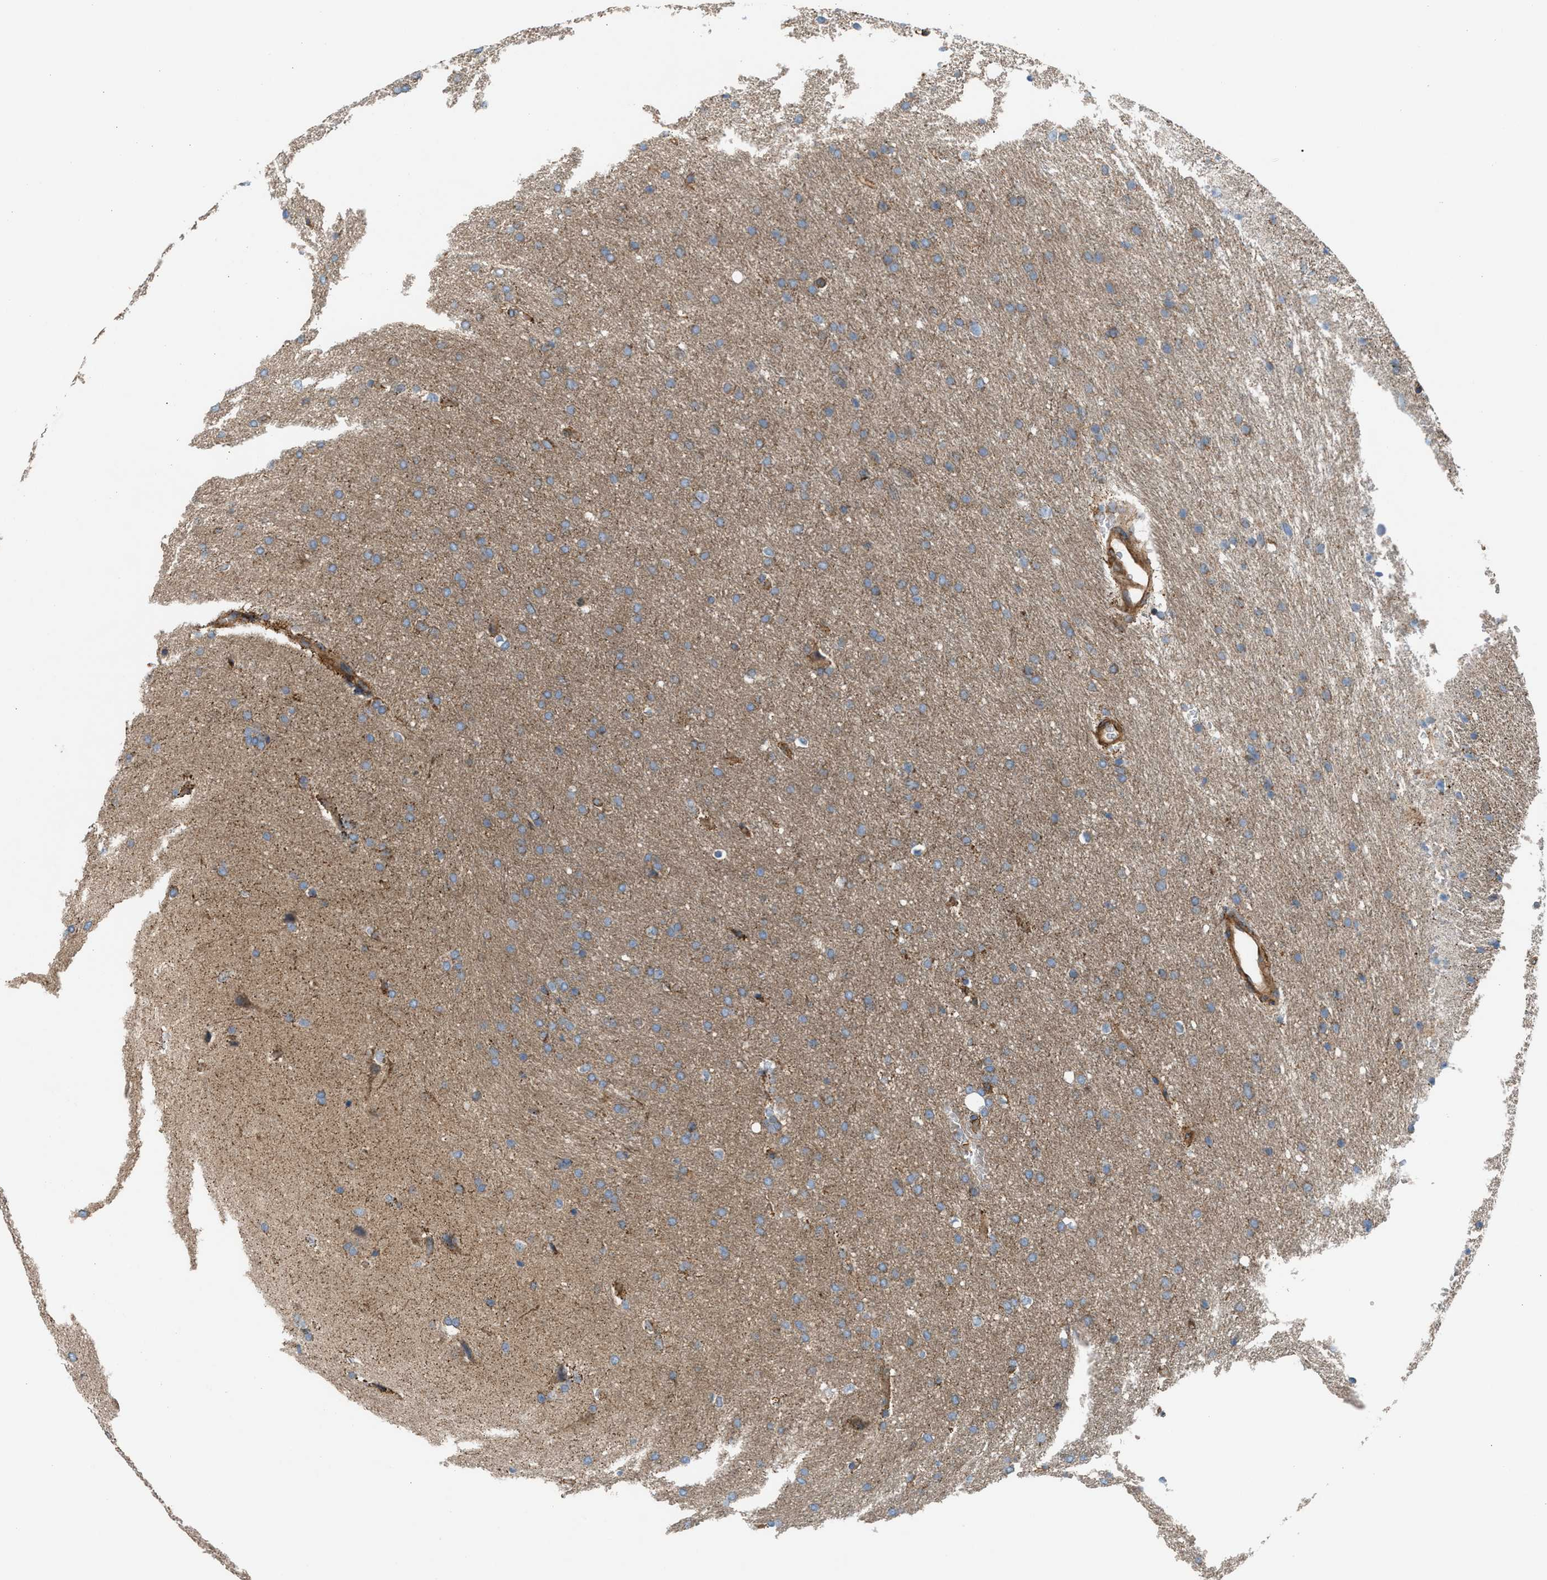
{"staining": {"intensity": "moderate", "quantity": "25%-75%", "location": "cytoplasmic/membranous"}, "tissue": "glioma", "cell_type": "Tumor cells", "image_type": "cancer", "snomed": [{"axis": "morphology", "description": "Glioma, malignant, Low grade"}, {"axis": "topography", "description": "Brain"}], "caption": "Malignant glioma (low-grade) tissue shows moderate cytoplasmic/membranous positivity in approximately 25%-75% of tumor cells, visualized by immunohistochemistry. Nuclei are stained in blue.", "gene": "SLC10A3", "patient": {"sex": "female", "age": 37}}